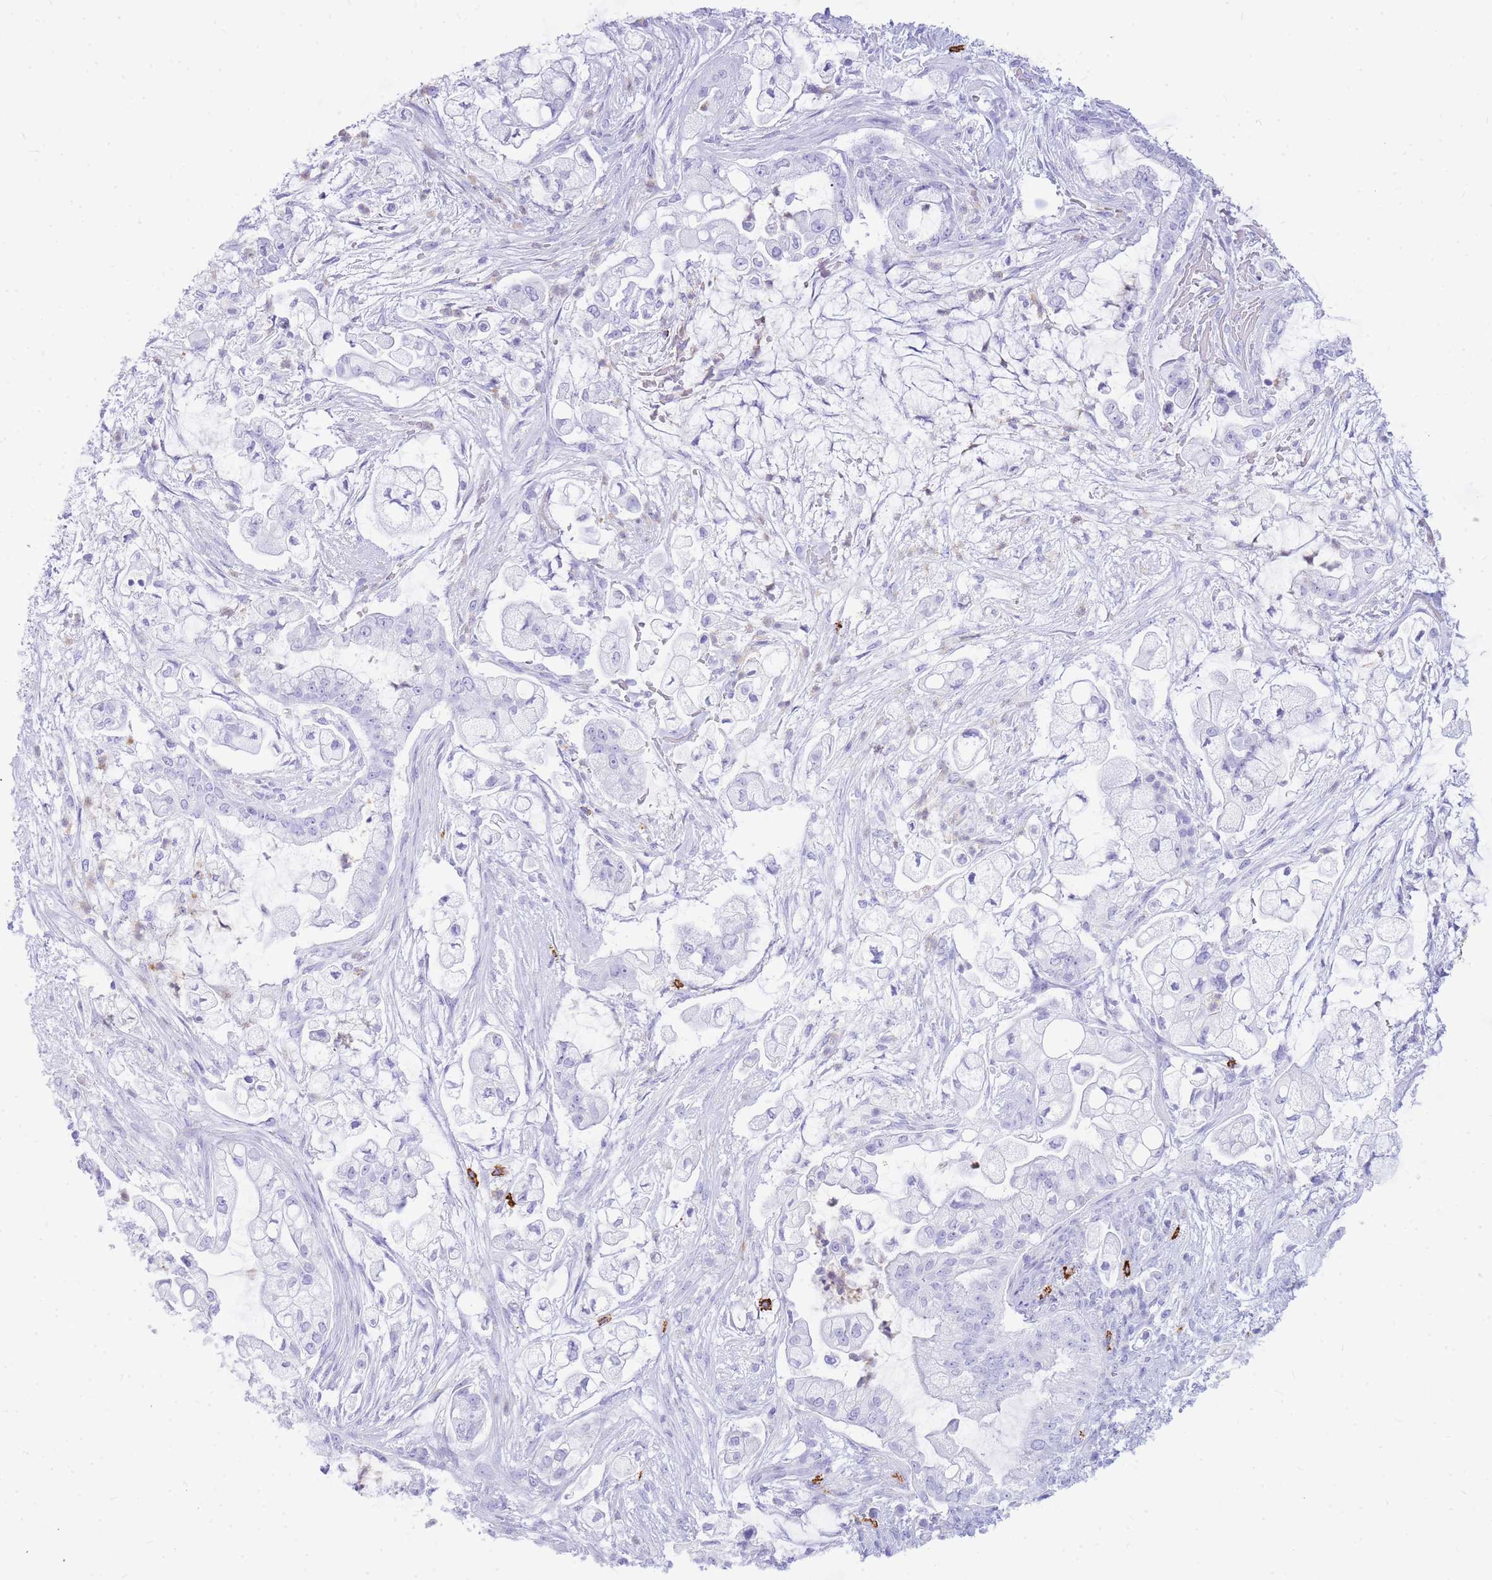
{"staining": {"intensity": "negative", "quantity": "none", "location": "none"}, "tissue": "pancreatic cancer", "cell_type": "Tumor cells", "image_type": "cancer", "snomed": [{"axis": "morphology", "description": "Adenocarcinoma, NOS"}, {"axis": "topography", "description": "Pancreas"}], "caption": "There is no significant staining in tumor cells of pancreatic cancer (adenocarcinoma).", "gene": "HERC1", "patient": {"sex": "female", "age": 69}}